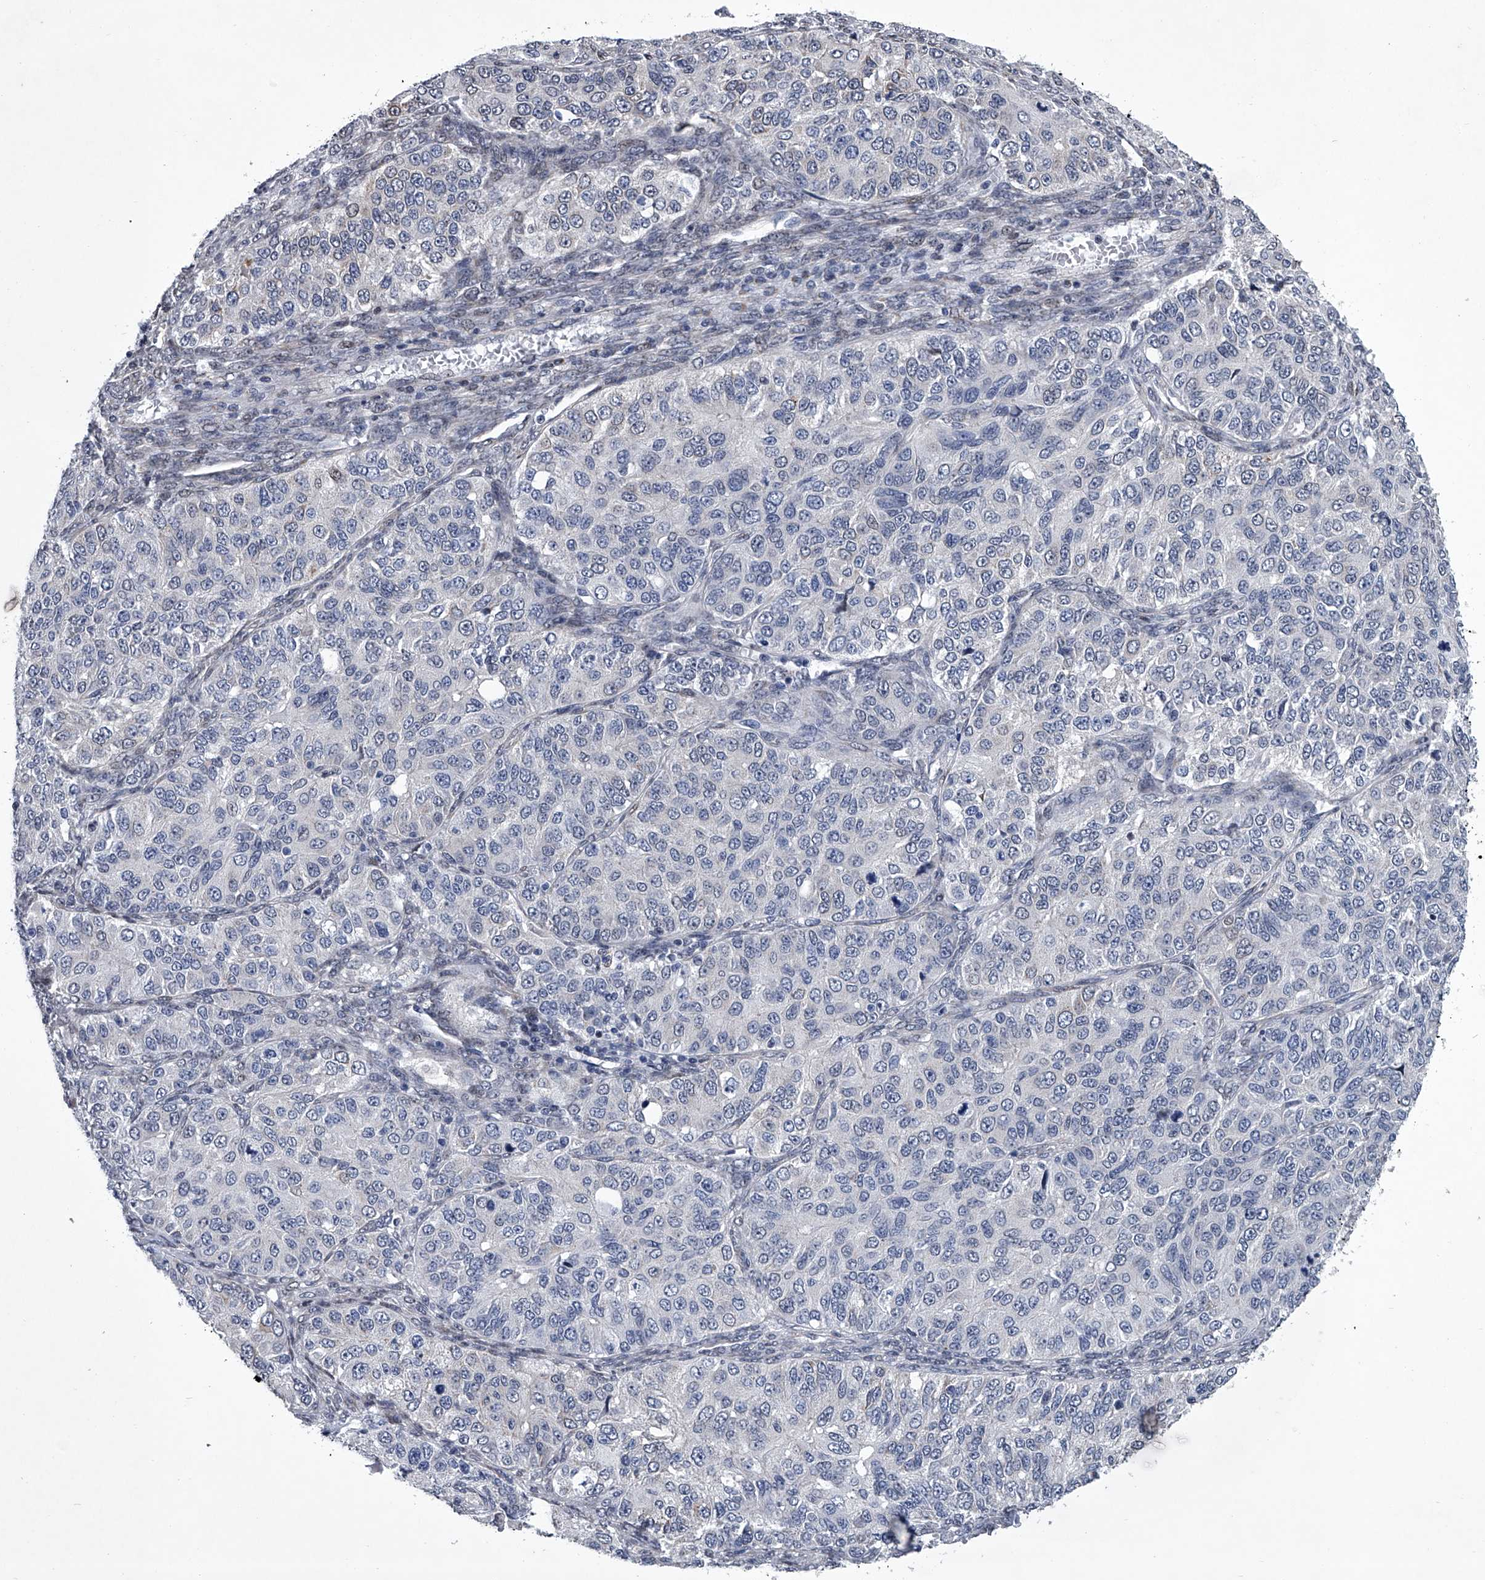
{"staining": {"intensity": "negative", "quantity": "none", "location": "none"}, "tissue": "ovarian cancer", "cell_type": "Tumor cells", "image_type": "cancer", "snomed": [{"axis": "morphology", "description": "Carcinoma, endometroid"}, {"axis": "topography", "description": "Ovary"}], "caption": "This is an immunohistochemistry (IHC) histopathology image of ovarian cancer (endometroid carcinoma). There is no positivity in tumor cells.", "gene": "PPP2R5D", "patient": {"sex": "female", "age": 51}}